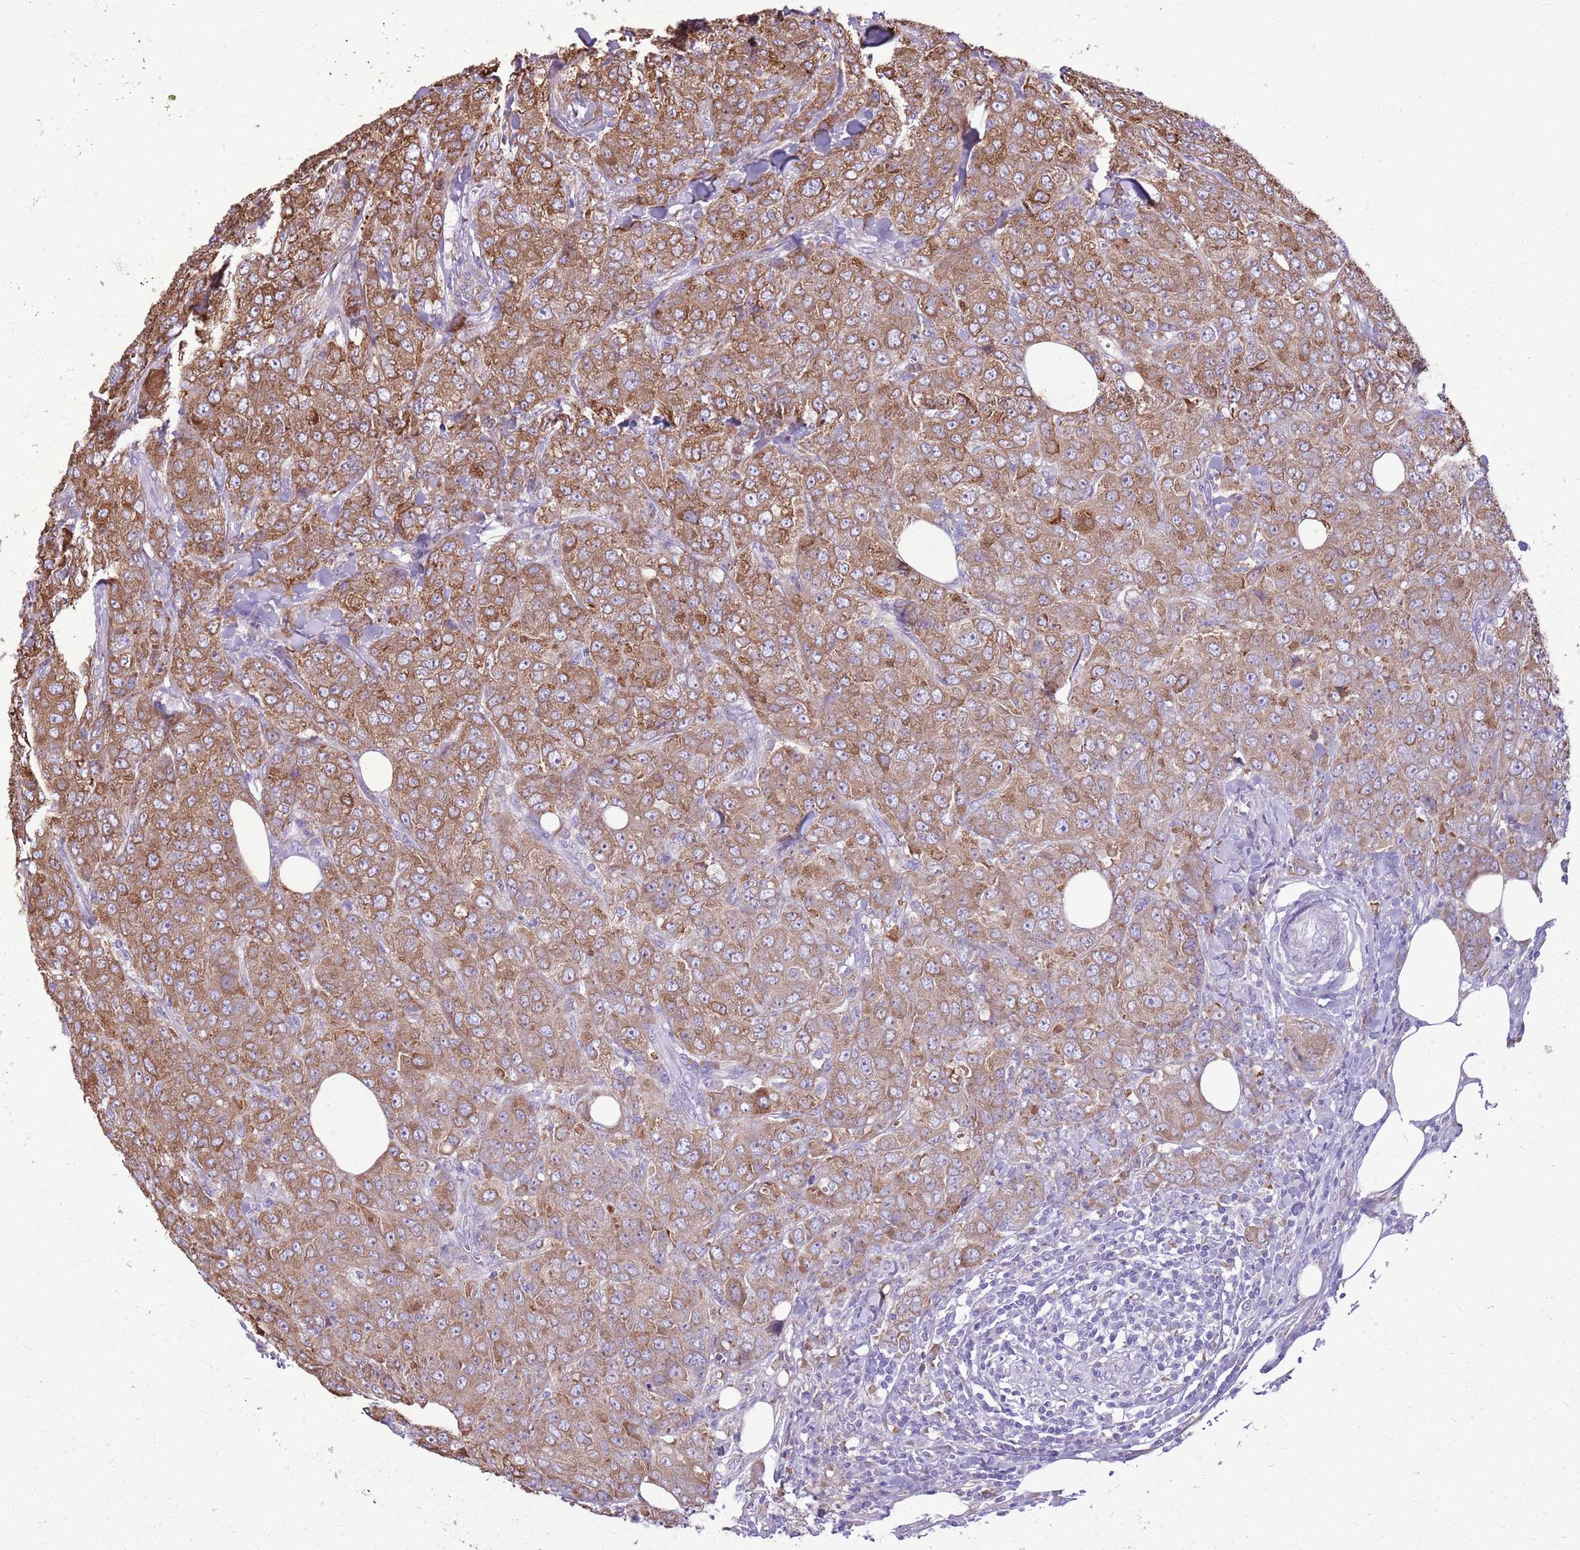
{"staining": {"intensity": "moderate", "quantity": ">75%", "location": "cytoplasmic/membranous"}, "tissue": "breast cancer", "cell_type": "Tumor cells", "image_type": "cancer", "snomed": [{"axis": "morphology", "description": "Duct carcinoma"}, {"axis": "topography", "description": "Breast"}], "caption": "This is an image of immunohistochemistry staining of breast intraductal carcinoma, which shows moderate positivity in the cytoplasmic/membranous of tumor cells.", "gene": "KCTD19", "patient": {"sex": "female", "age": 43}}